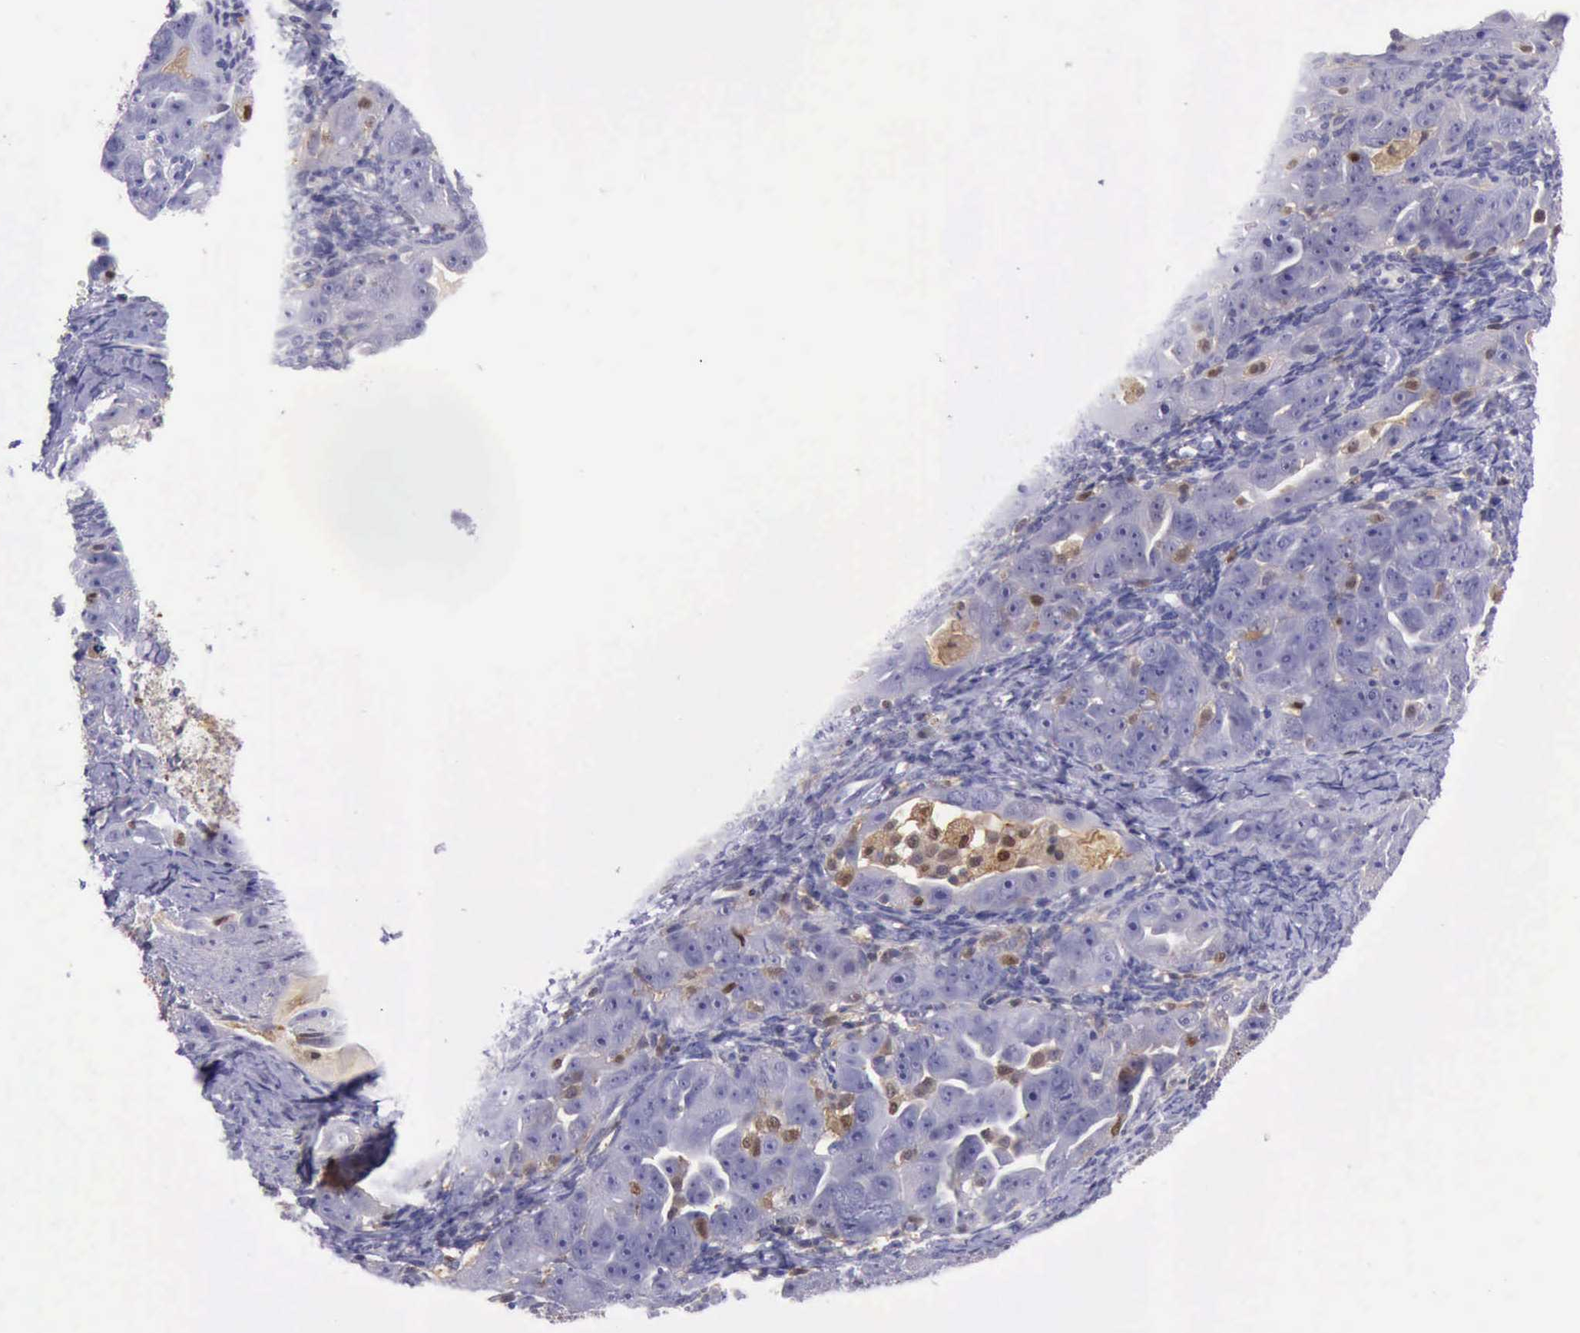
{"staining": {"intensity": "moderate", "quantity": "<25%", "location": "cytoplasmic/membranous,nuclear"}, "tissue": "ovarian cancer", "cell_type": "Tumor cells", "image_type": "cancer", "snomed": [{"axis": "morphology", "description": "Cystadenocarcinoma, serous, NOS"}, {"axis": "topography", "description": "Ovary"}], "caption": "The immunohistochemical stain shows moderate cytoplasmic/membranous and nuclear expression in tumor cells of serous cystadenocarcinoma (ovarian) tissue. Using DAB (brown) and hematoxylin (blue) stains, captured at high magnification using brightfield microscopy.", "gene": "TYMP", "patient": {"sex": "female", "age": 66}}